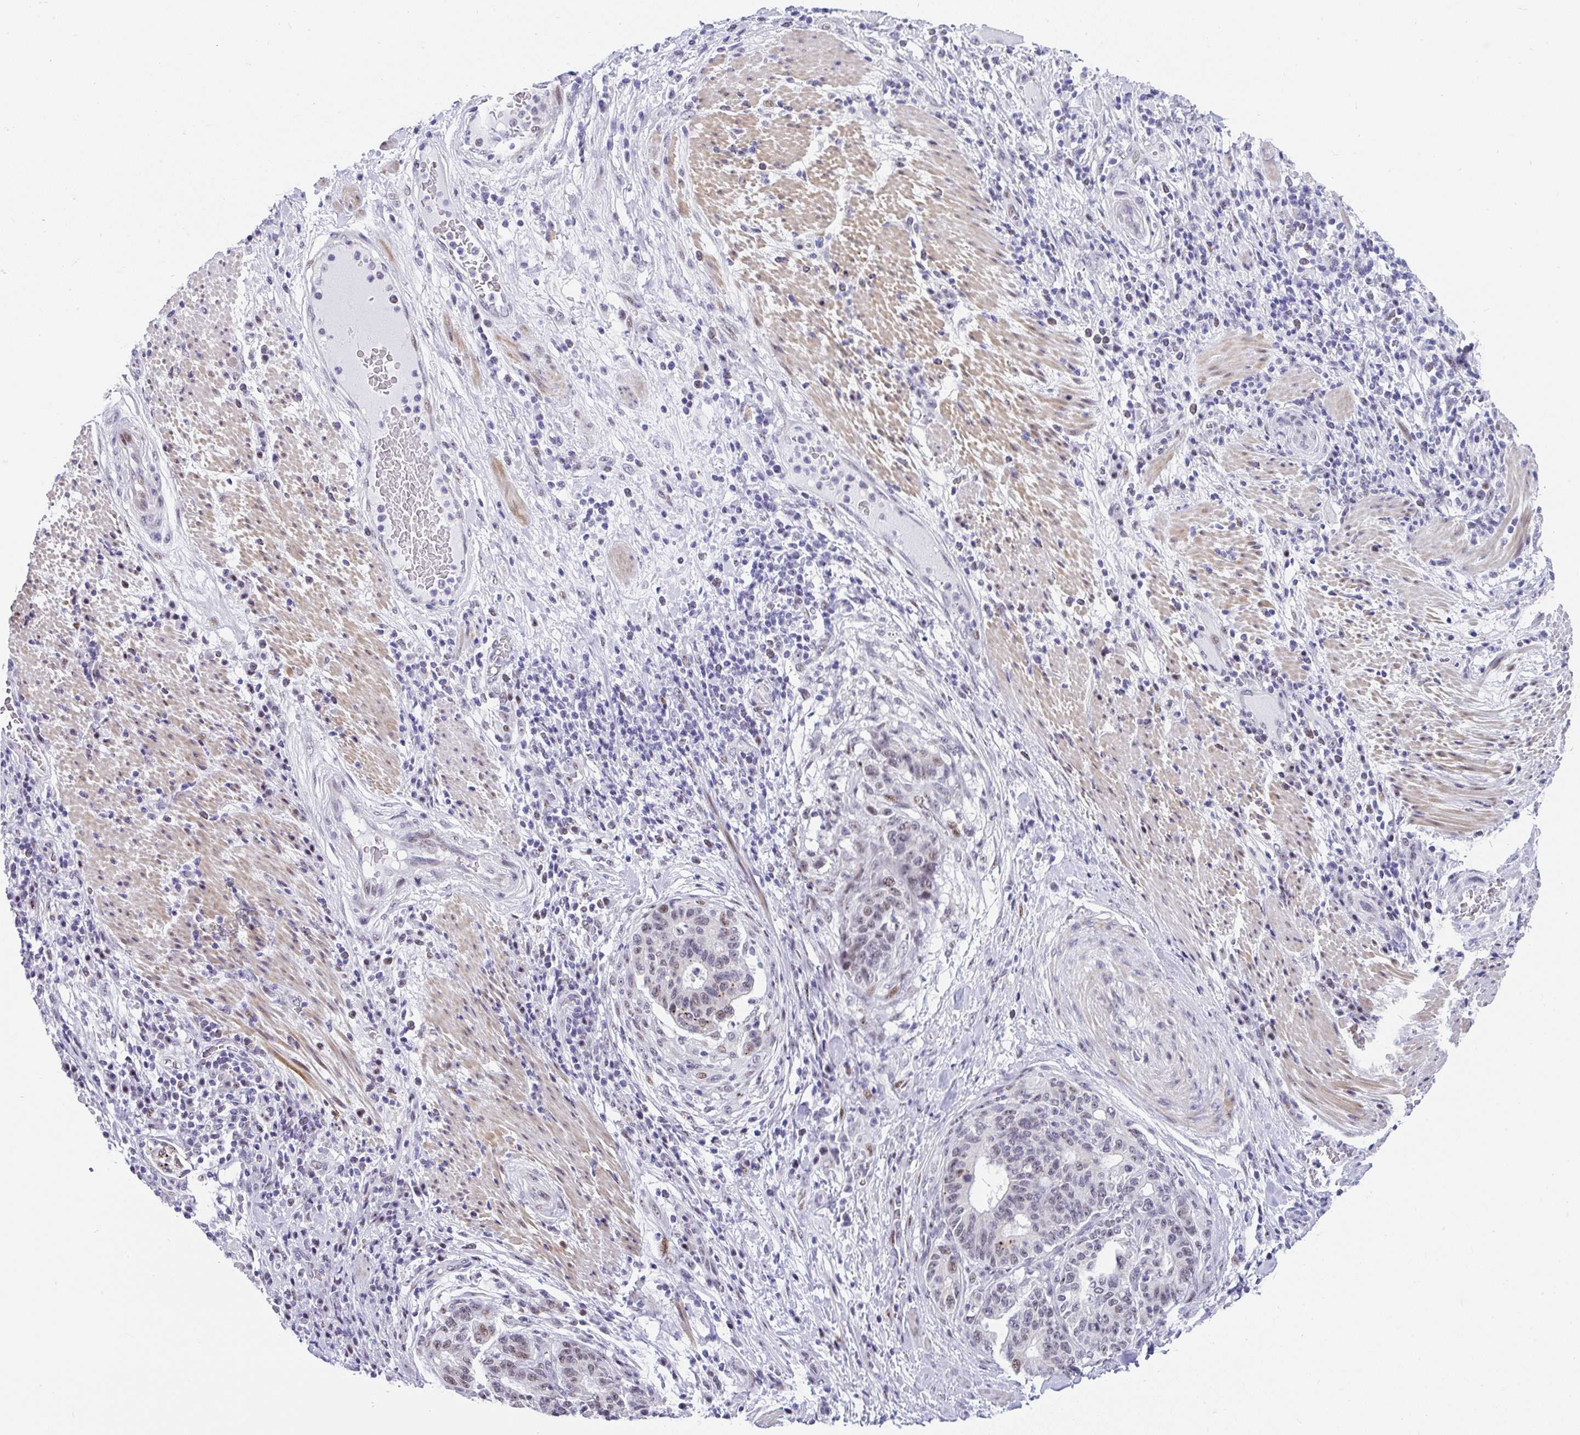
{"staining": {"intensity": "moderate", "quantity": "25%-75%", "location": "nuclear"}, "tissue": "stomach cancer", "cell_type": "Tumor cells", "image_type": "cancer", "snomed": [{"axis": "morphology", "description": "Normal tissue, NOS"}, {"axis": "morphology", "description": "Adenocarcinoma, NOS"}, {"axis": "topography", "description": "Stomach"}], "caption": "About 25%-75% of tumor cells in human adenocarcinoma (stomach) reveal moderate nuclear protein expression as visualized by brown immunohistochemical staining.", "gene": "NR1D2", "patient": {"sex": "female", "age": 64}}